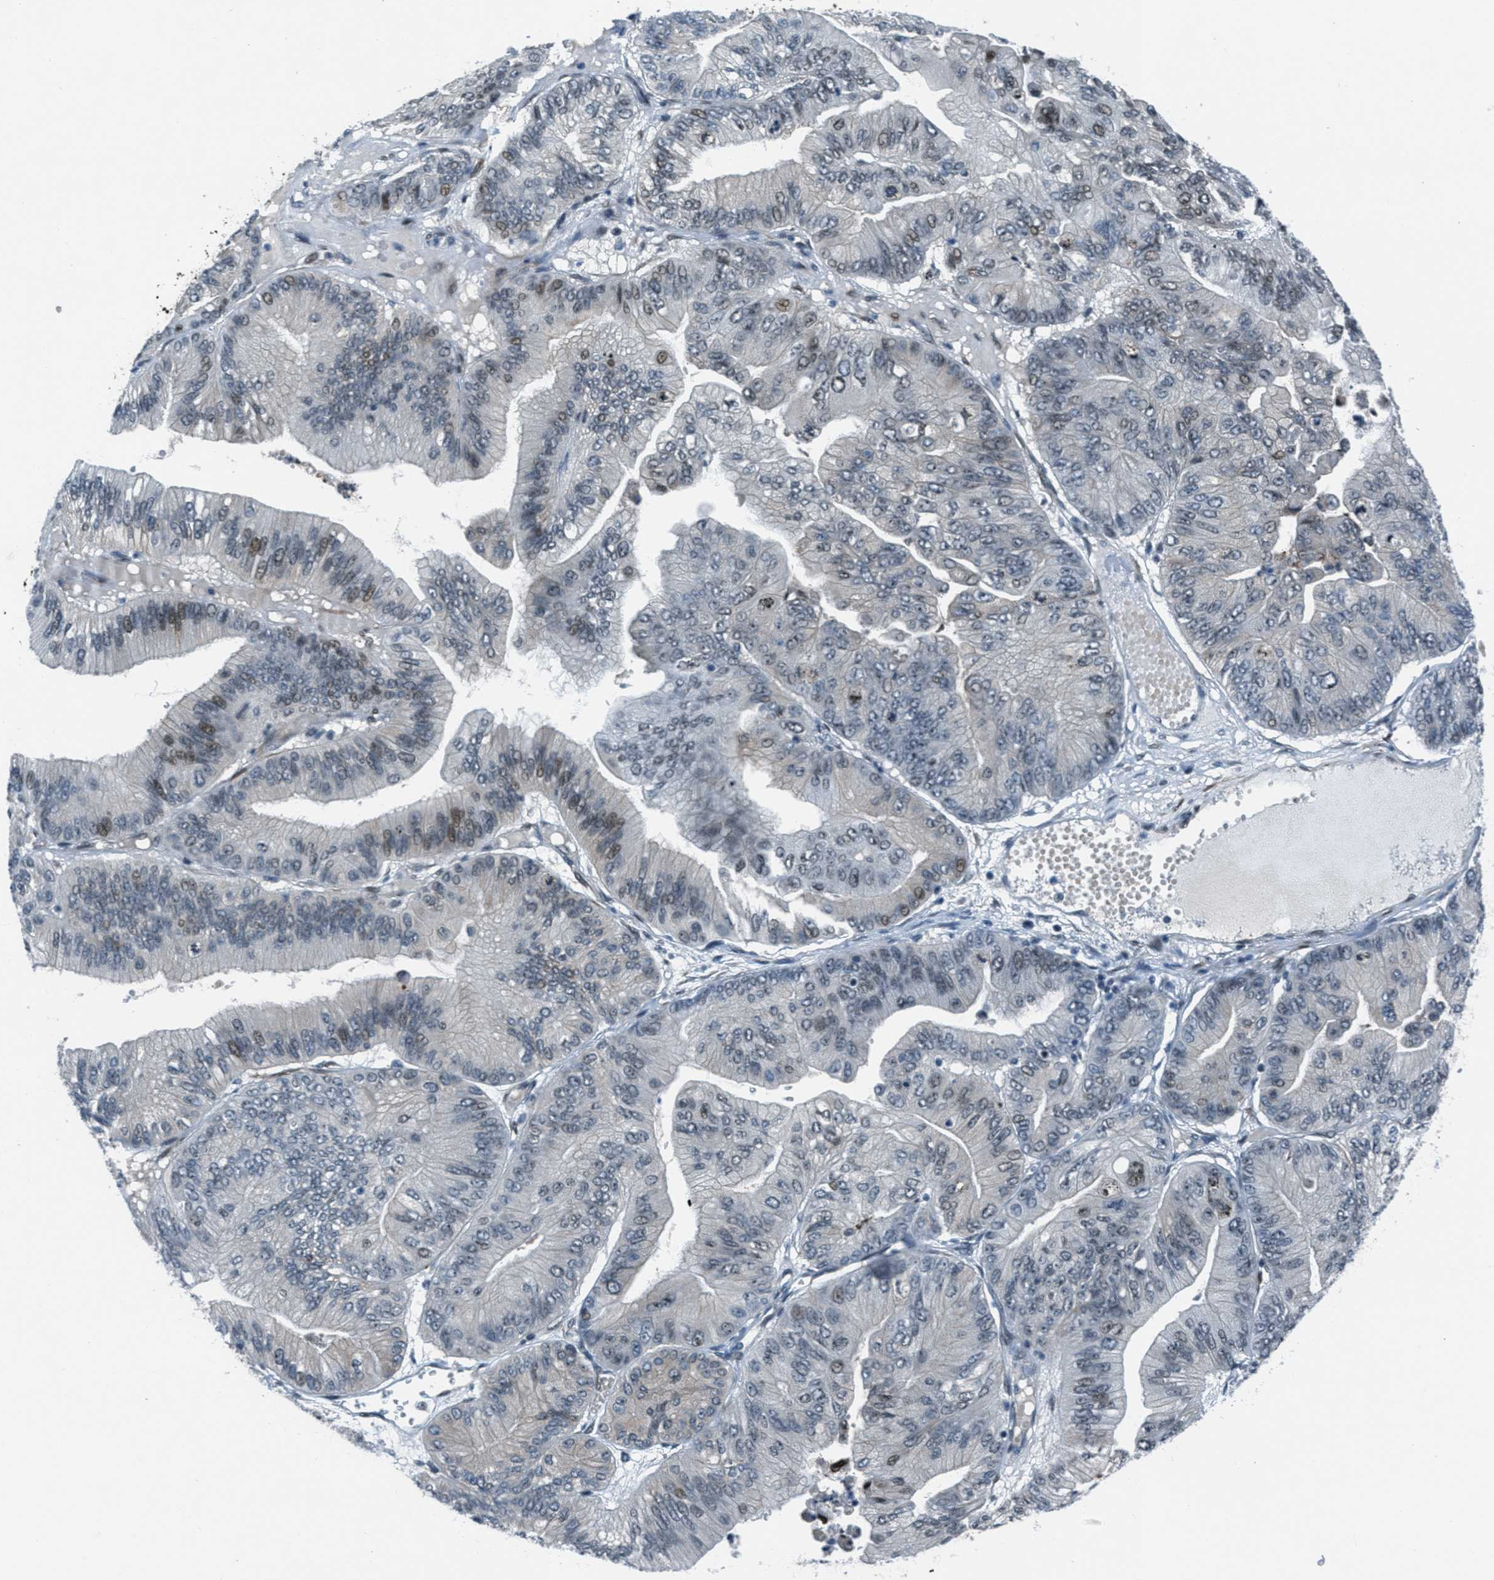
{"staining": {"intensity": "moderate", "quantity": "<25%", "location": "nuclear"}, "tissue": "ovarian cancer", "cell_type": "Tumor cells", "image_type": "cancer", "snomed": [{"axis": "morphology", "description": "Cystadenocarcinoma, mucinous, NOS"}, {"axis": "topography", "description": "Ovary"}], "caption": "A photomicrograph showing moderate nuclear staining in about <25% of tumor cells in ovarian cancer (mucinous cystadenocarcinoma), as visualized by brown immunohistochemical staining.", "gene": "ZDHHC23", "patient": {"sex": "female", "age": 61}}